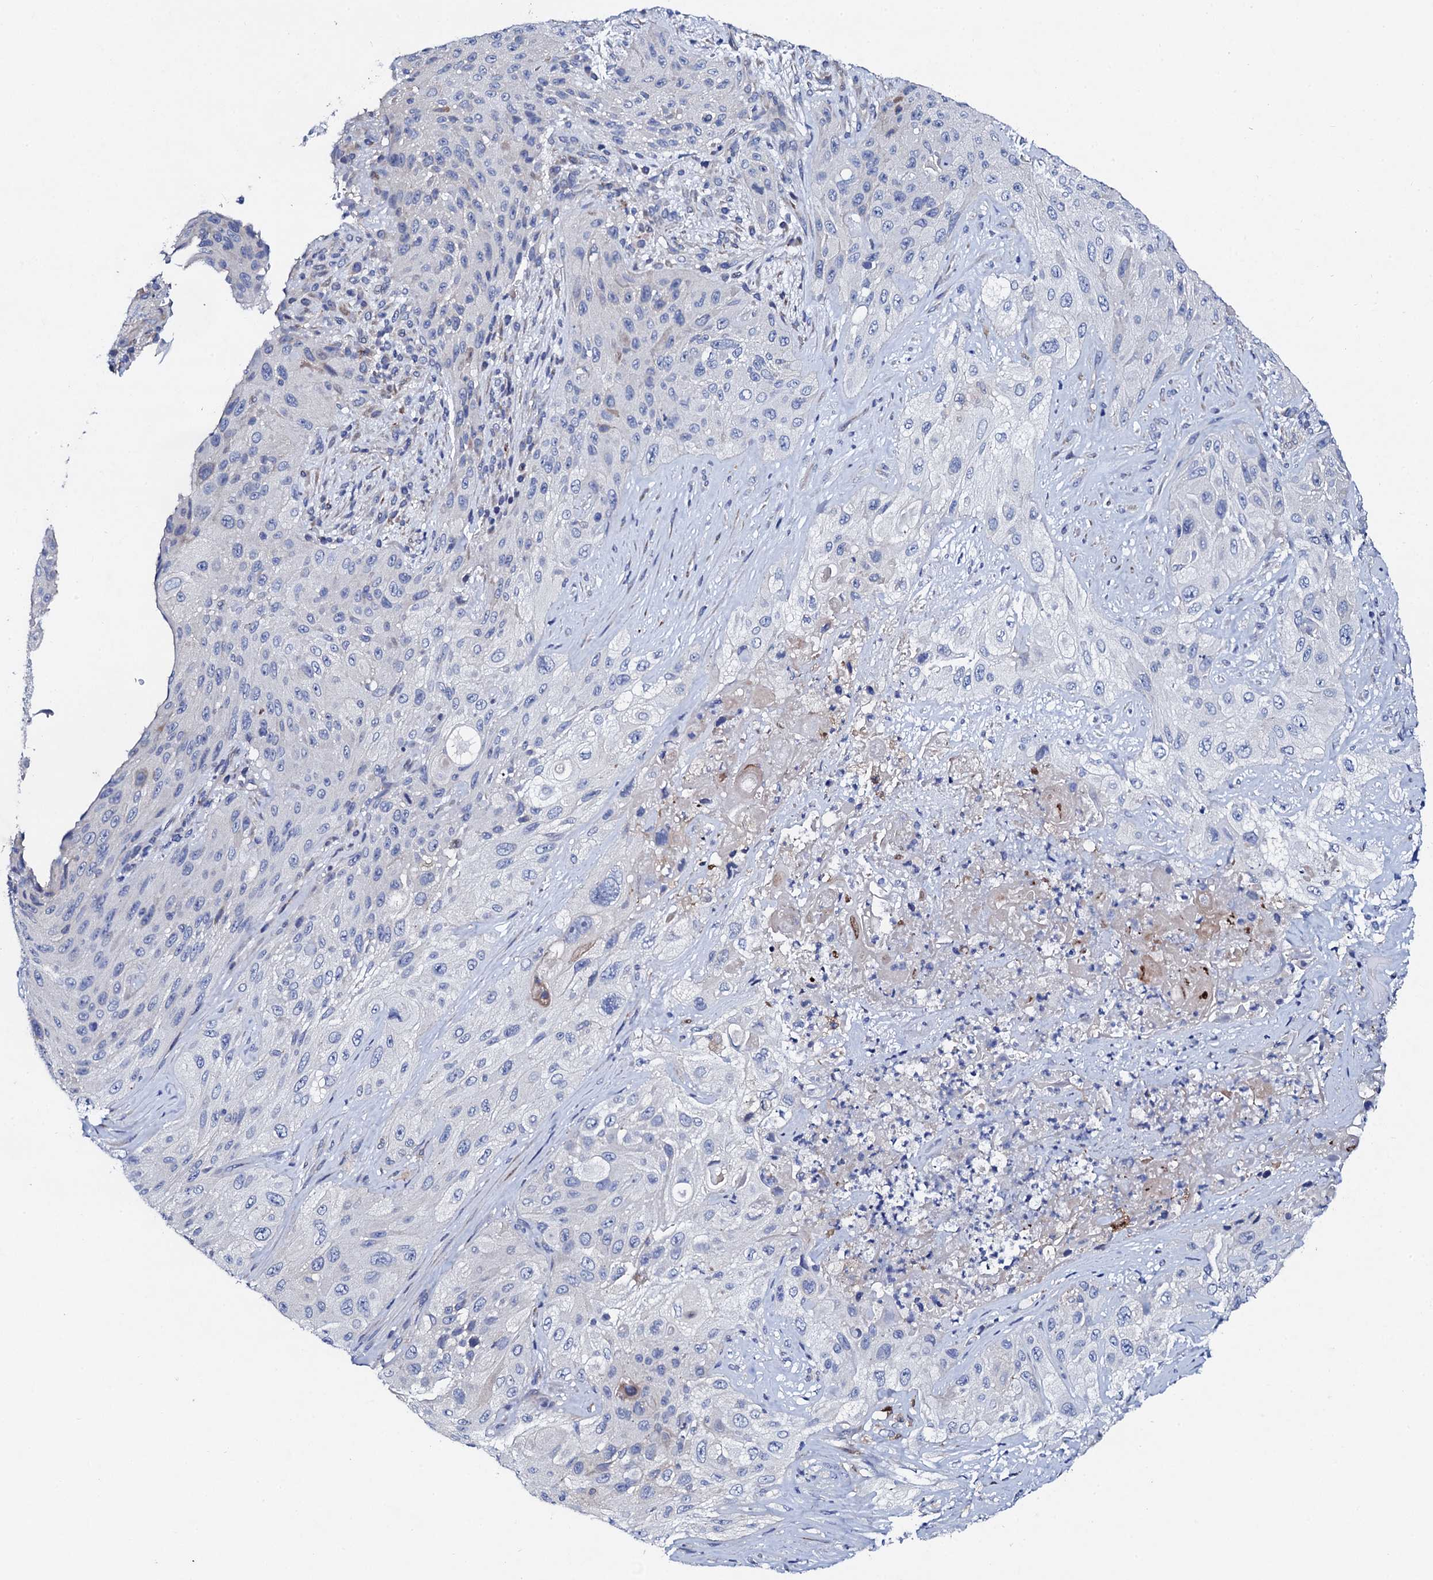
{"staining": {"intensity": "negative", "quantity": "none", "location": "none"}, "tissue": "cervical cancer", "cell_type": "Tumor cells", "image_type": "cancer", "snomed": [{"axis": "morphology", "description": "Squamous cell carcinoma, NOS"}, {"axis": "topography", "description": "Cervix"}], "caption": "IHC image of human cervical cancer (squamous cell carcinoma) stained for a protein (brown), which displays no staining in tumor cells.", "gene": "TRDN", "patient": {"sex": "female", "age": 42}}